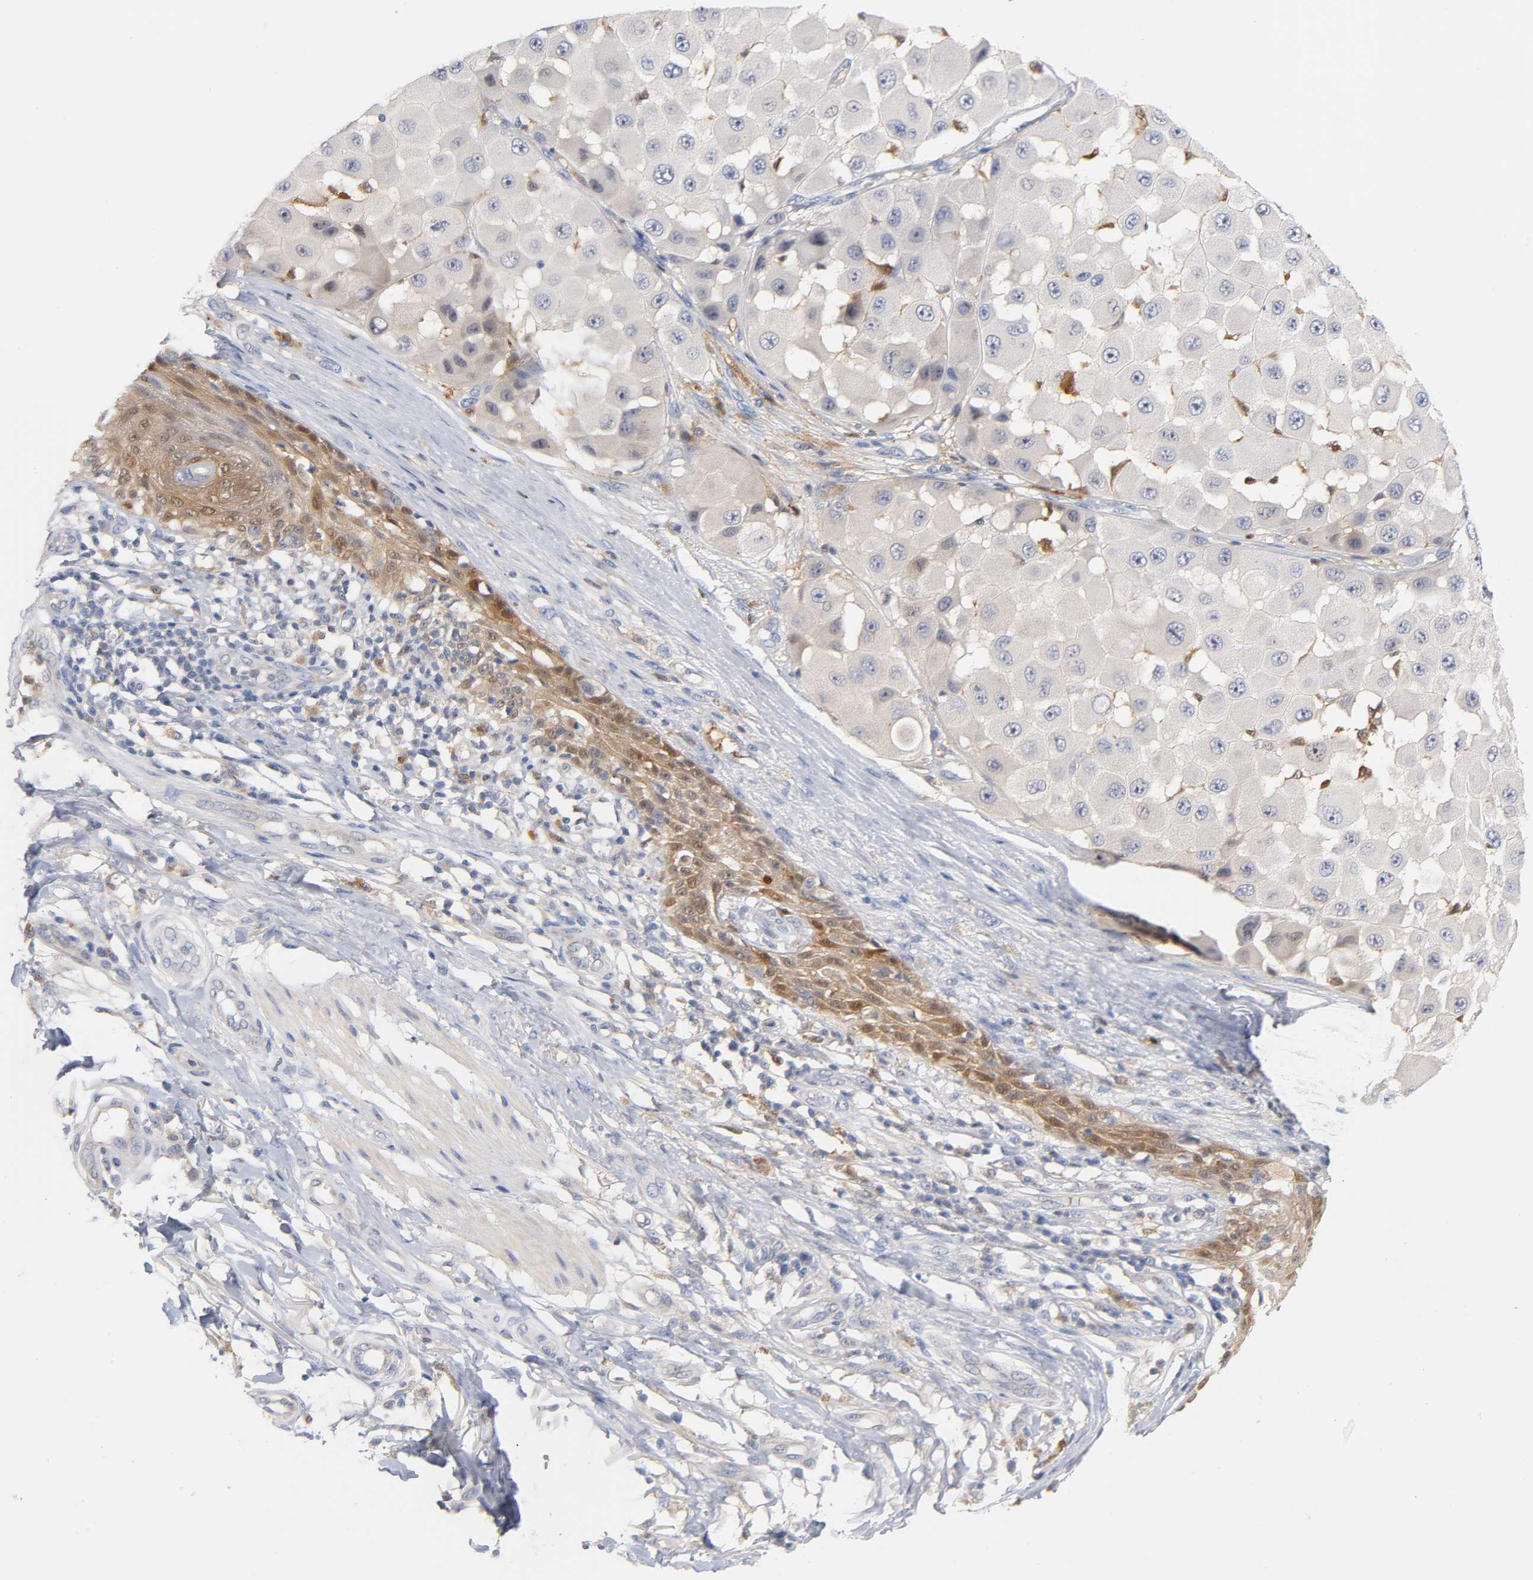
{"staining": {"intensity": "negative", "quantity": "none", "location": "none"}, "tissue": "melanoma", "cell_type": "Tumor cells", "image_type": "cancer", "snomed": [{"axis": "morphology", "description": "Malignant melanoma, NOS"}, {"axis": "topography", "description": "Skin"}], "caption": "Tumor cells show no significant positivity in melanoma. Brightfield microscopy of IHC stained with DAB (3,3'-diaminobenzidine) (brown) and hematoxylin (blue), captured at high magnification.", "gene": "IL18", "patient": {"sex": "female", "age": 81}}